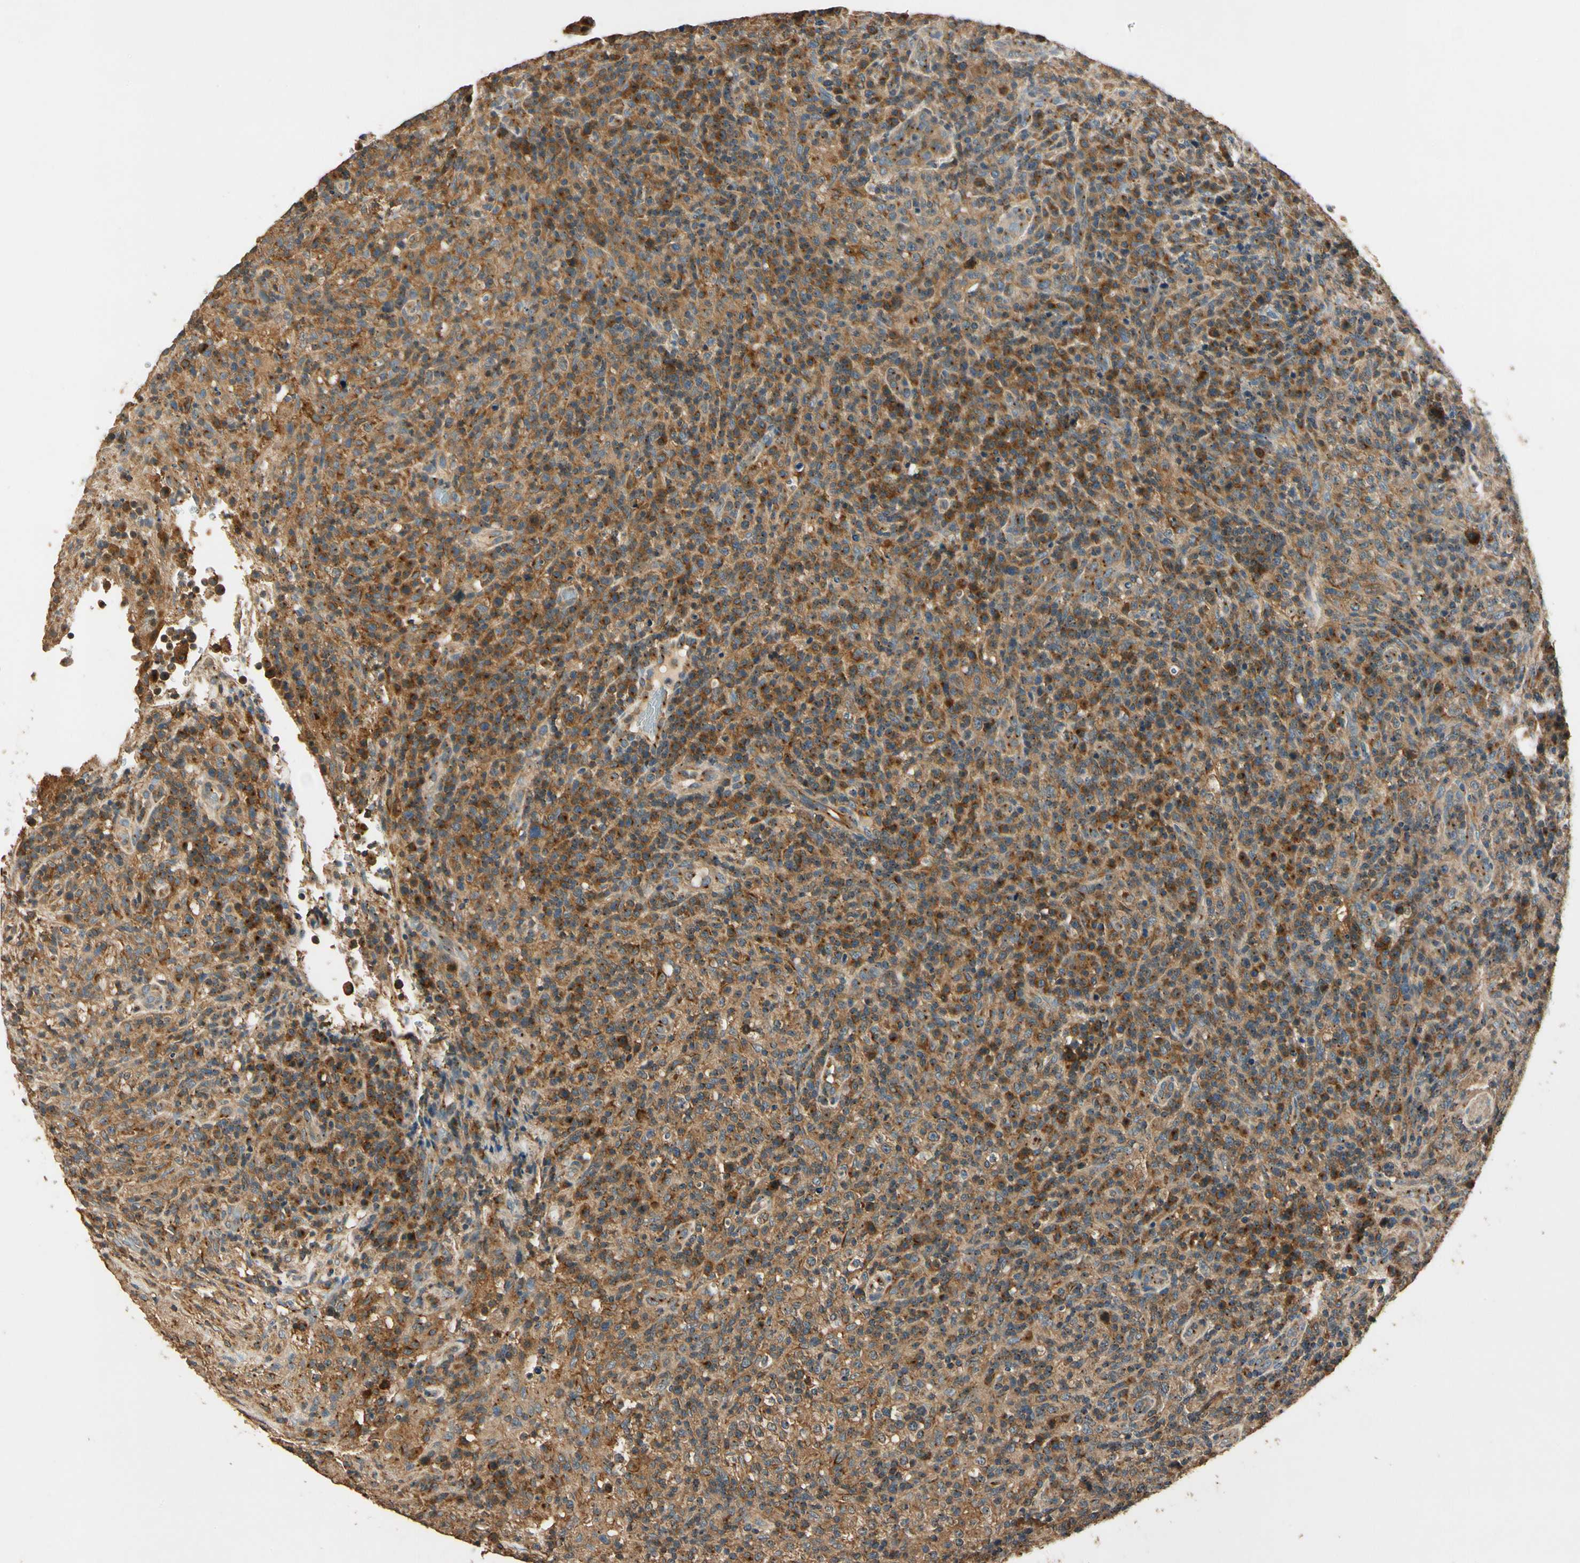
{"staining": {"intensity": "moderate", "quantity": ">75%", "location": "cytoplasmic/membranous"}, "tissue": "lymphoma", "cell_type": "Tumor cells", "image_type": "cancer", "snomed": [{"axis": "morphology", "description": "Malignant lymphoma, non-Hodgkin's type, High grade"}, {"axis": "topography", "description": "Lymph node"}], "caption": "This is an image of immunohistochemistry (IHC) staining of malignant lymphoma, non-Hodgkin's type (high-grade), which shows moderate expression in the cytoplasmic/membranous of tumor cells.", "gene": "AKAP9", "patient": {"sex": "female", "age": 76}}